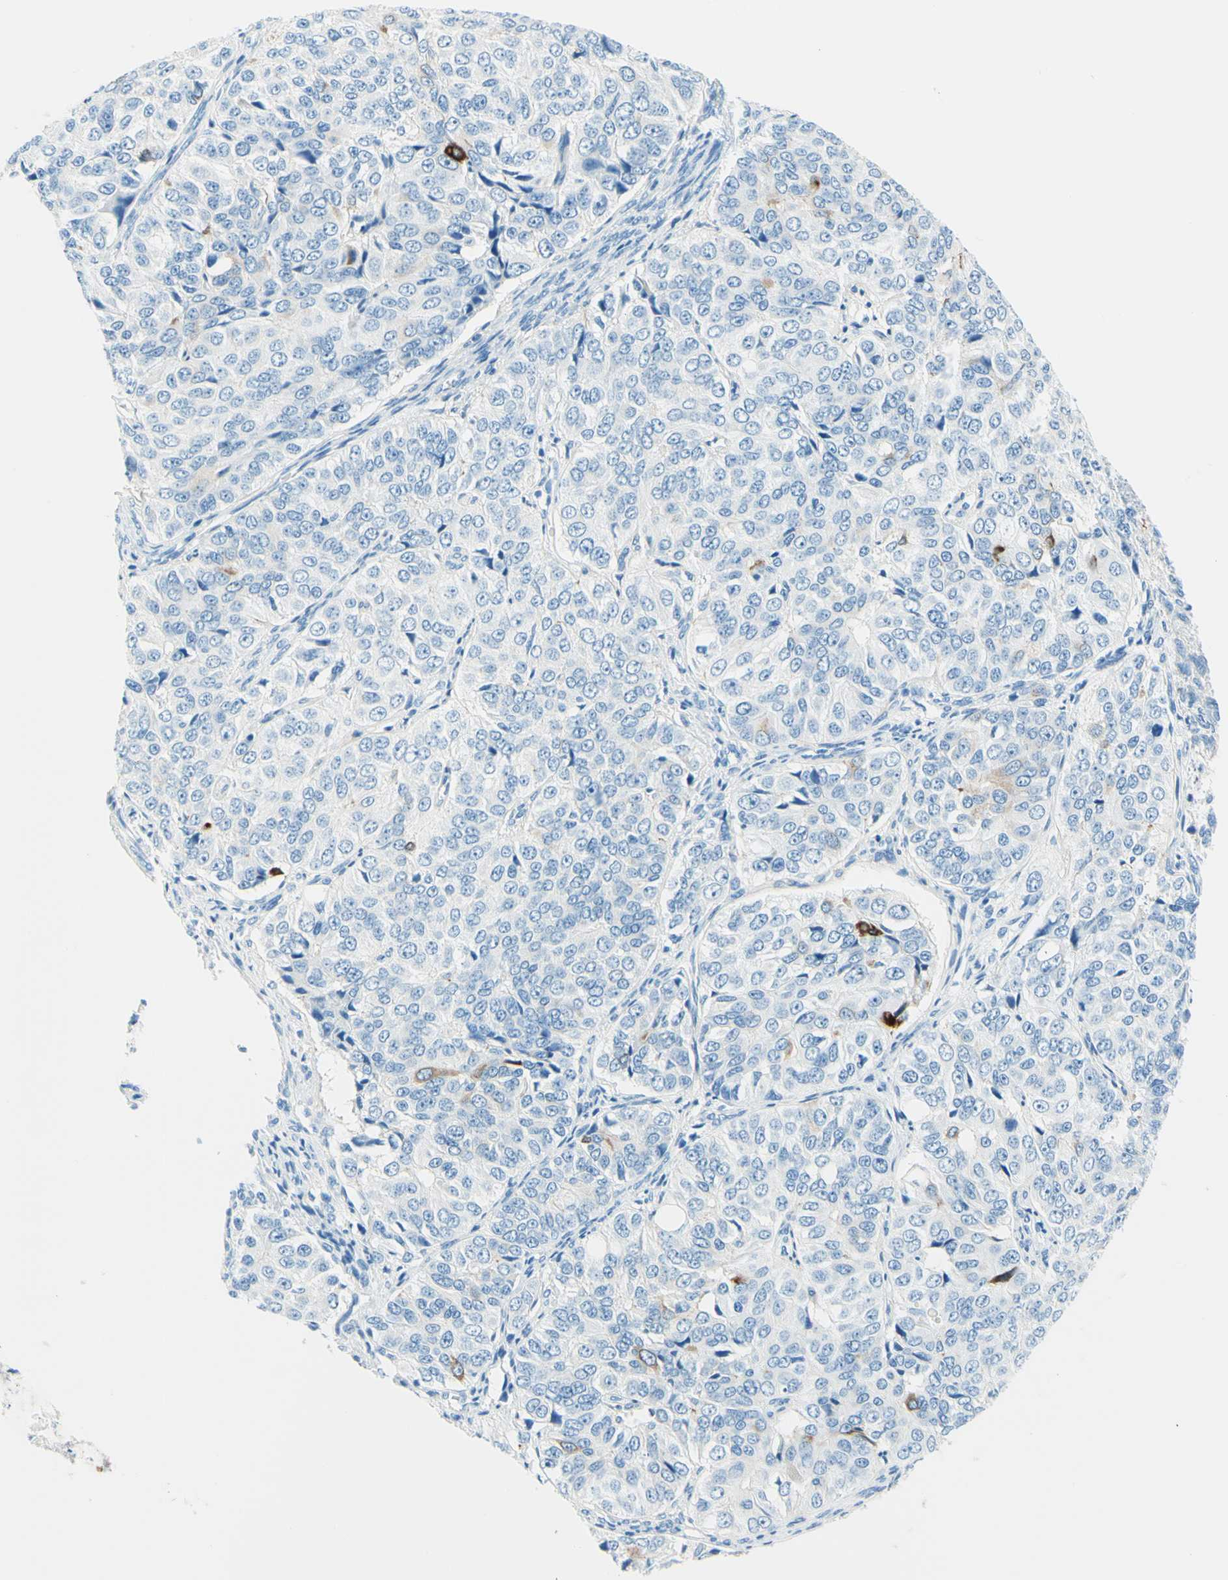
{"staining": {"intensity": "negative", "quantity": "none", "location": "none"}, "tissue": "ovarian cancer", "cell_type": "Tumor cells", "image_type": "cancer", "snomed": [{"axis": "morphology", "description": "Carcinoma, endometroid"}, {"axis": "topography", "description": "Ovary"}], "caption": "Tumor cells show no significant protein positivity in ovarian cancer (endometroid carcinoma).", "gene": "MFAP5", "patient": {"sex": "female", "age": 51}}